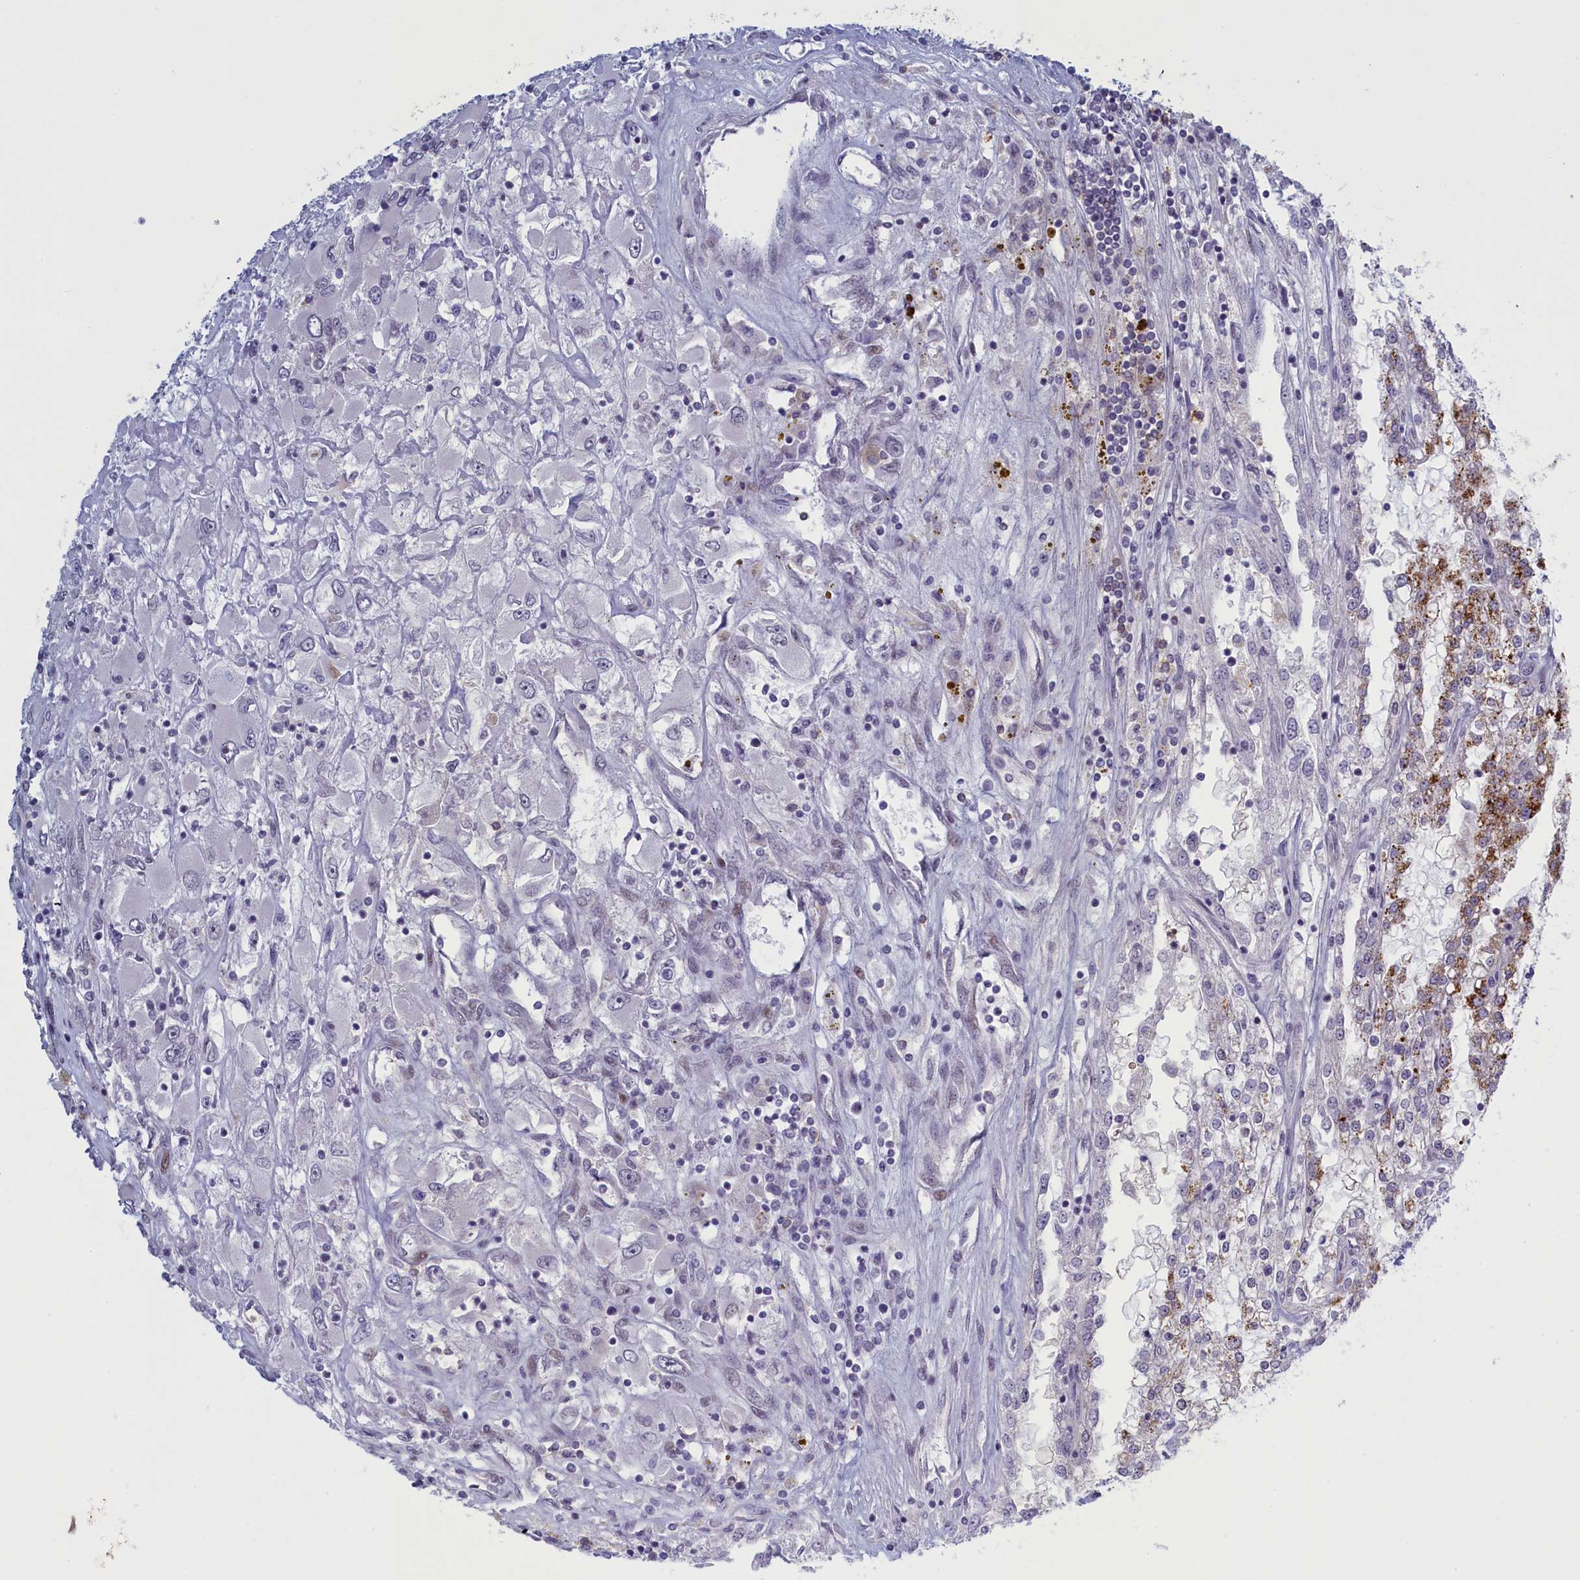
{"staining": {"intensity": "moderate", "quantity": "<25%", "location": "cytoplasmic/membranous"}, "tissue": "renal cancer", "cell_type": "Tumor cells", "image_type": "cancer", "snomed": [{"axis": "morphology", "description": "Adenocarcinoma, NOS"}, {"axis": "topography", "description": "Kidney"}], "caption": "Renal adenocarcinoma was stained to show a protein in brown. There is low levels of moderate cytoplasmic/membranous positivity in about <25% of tumor cells.", "gene": "ATF7IP2", "patient": {"sex": "female", "age": 52}}